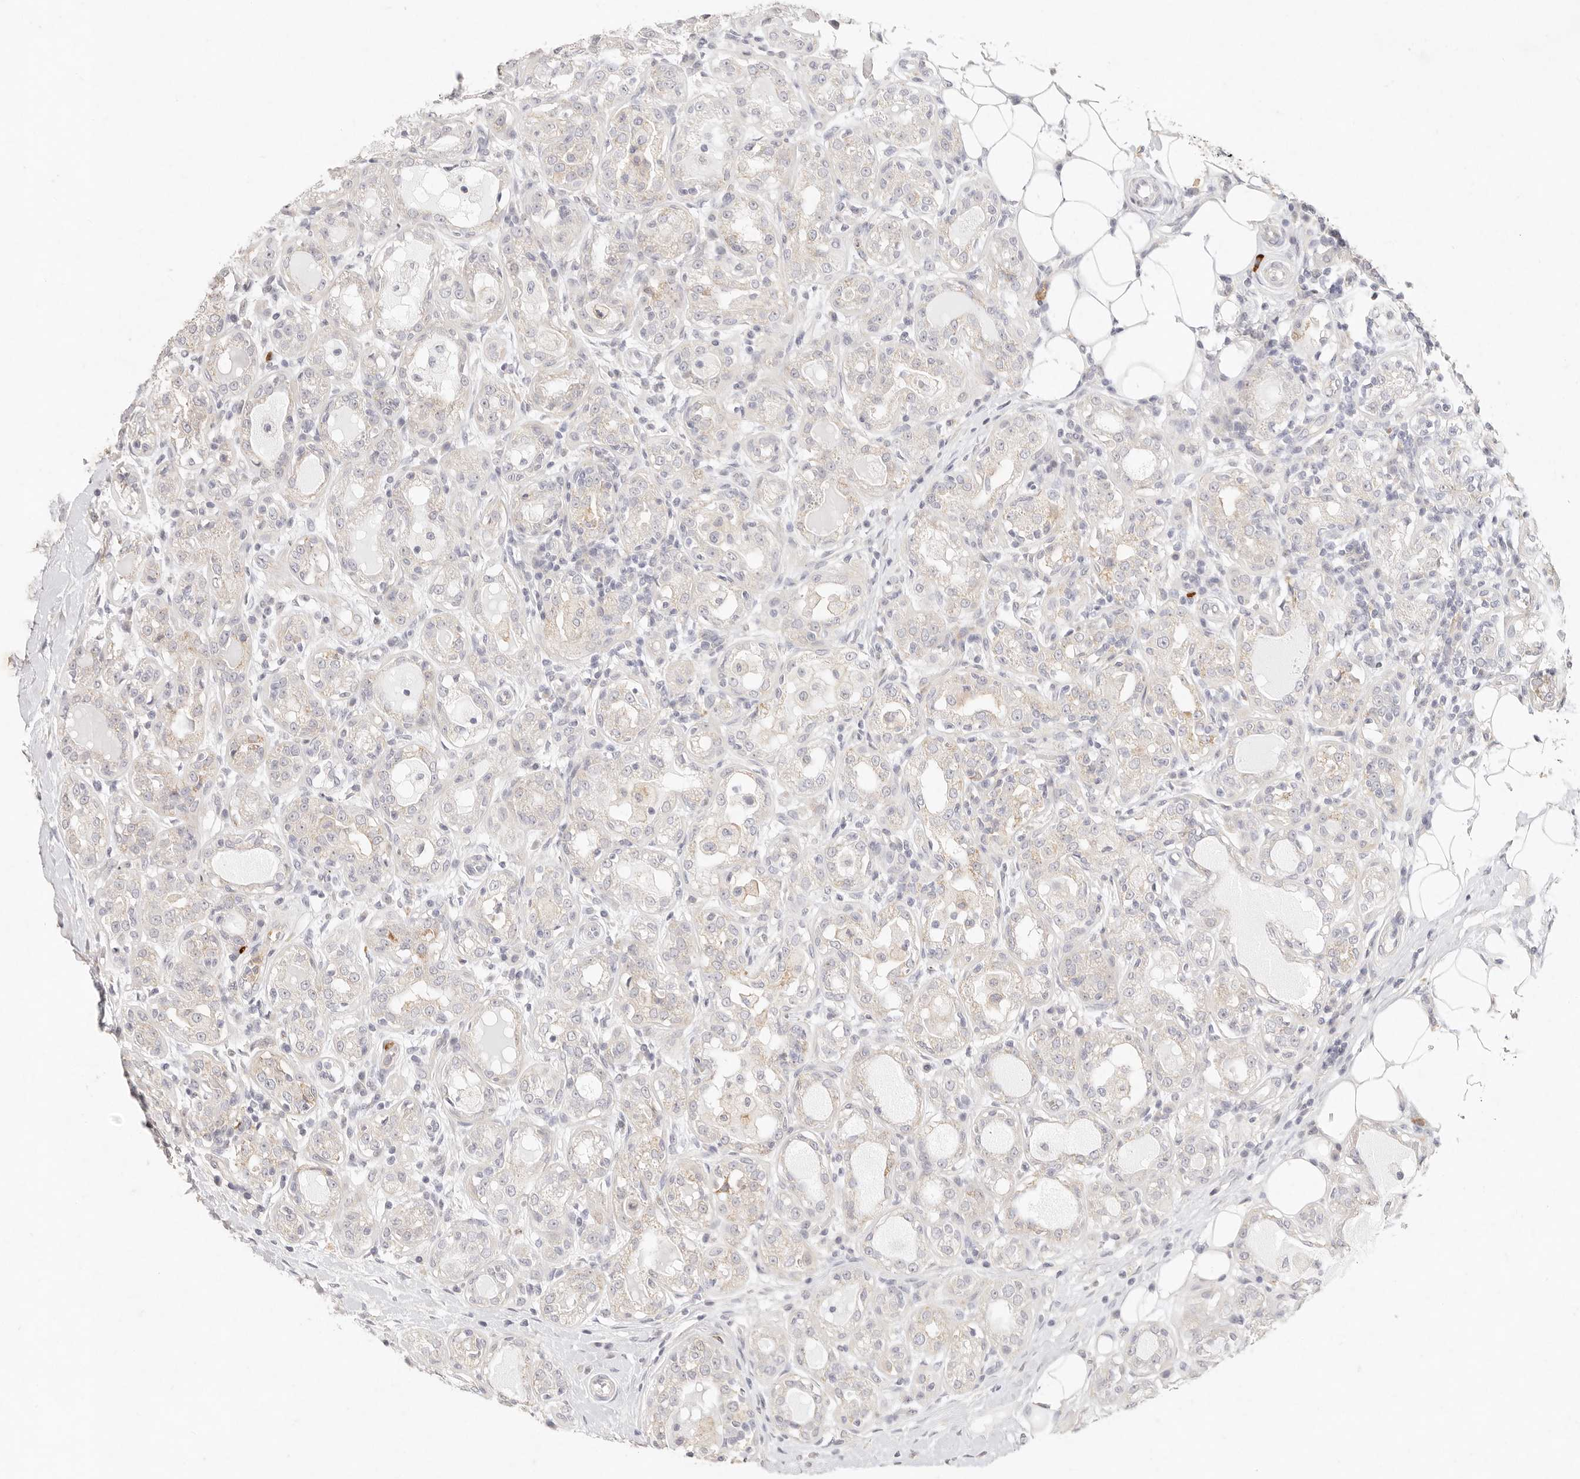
{"staining": {"intensity": "weak", "quantity": "<25%", "location": "cytoplasmic/membranous"}, "tissue": "breast cancer", "cell_type": "Tumor cells", "image_type": "cancer", "snomed": [{"axis": "morphology", "description": "Duct carcinoma"}, {"axis": "topography", "description": "Breast"}], "caption": "A histopathology image of breast cancer (intraductal carcinoma) stained for a protein reveals no brown staining in tumor cells. (Brightfield microscopy of DAB (3,3'-diaminobenzidine) IHC at high magnification).", "gene": "GPR84", "patient": {"sex": "female", "age": 27}}